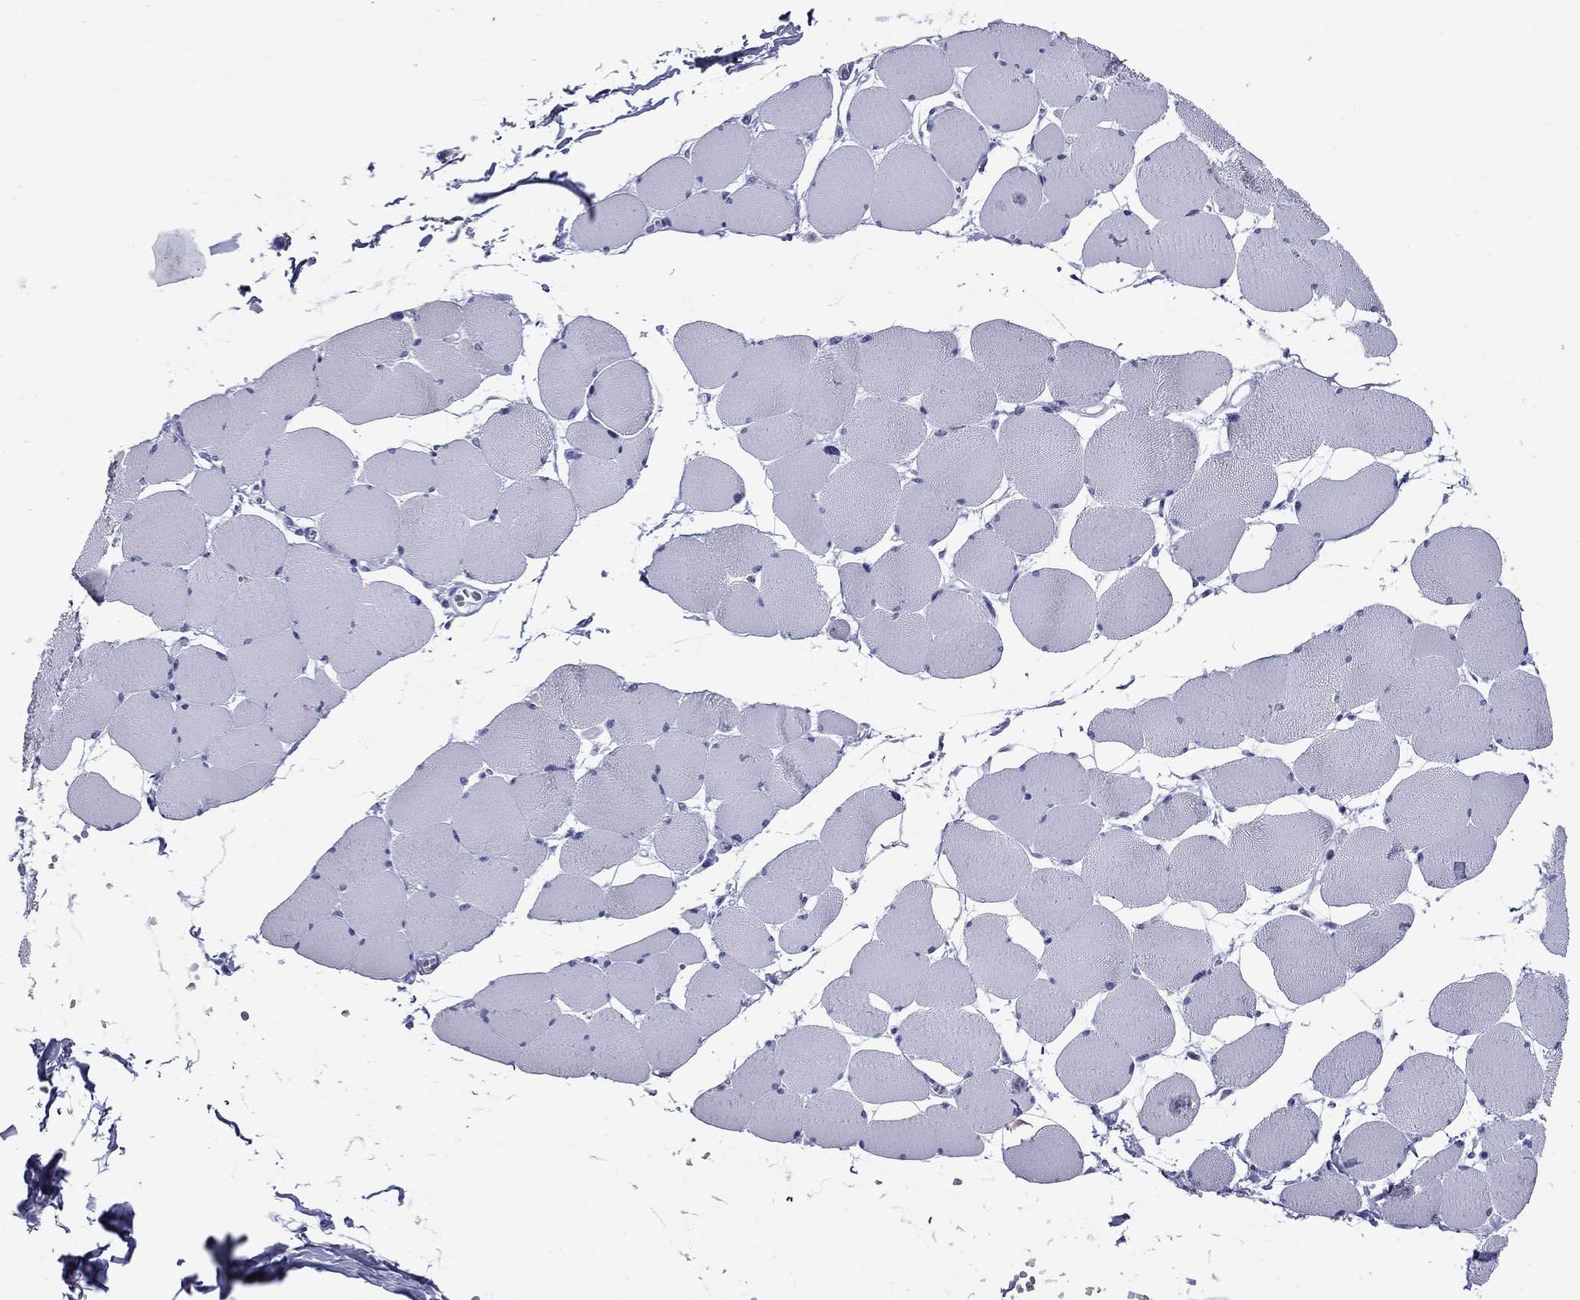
{"staining": {"intensity": "negative", "quantity": "none", "location": "none"}, "tissue": "skeletal muscle", "cell_type": "Myocytes", "image_type": "normal", "snomed": [{"axis": "morphology", "description": "Normal tissue, NOS"}, {"axis": "topography", "description": "Skeletal muscle"}], "caption": "Benign skeletal muscle was stained to show a protein in brown. There is no significant staining in myocytes. (DAB (3,3'-diaminobenzidine) immunohistochemistry visualized using brightfield microscopy, high magnification).", "gene": "NPPA", "patient": {"sex": "female", "age": 75}}